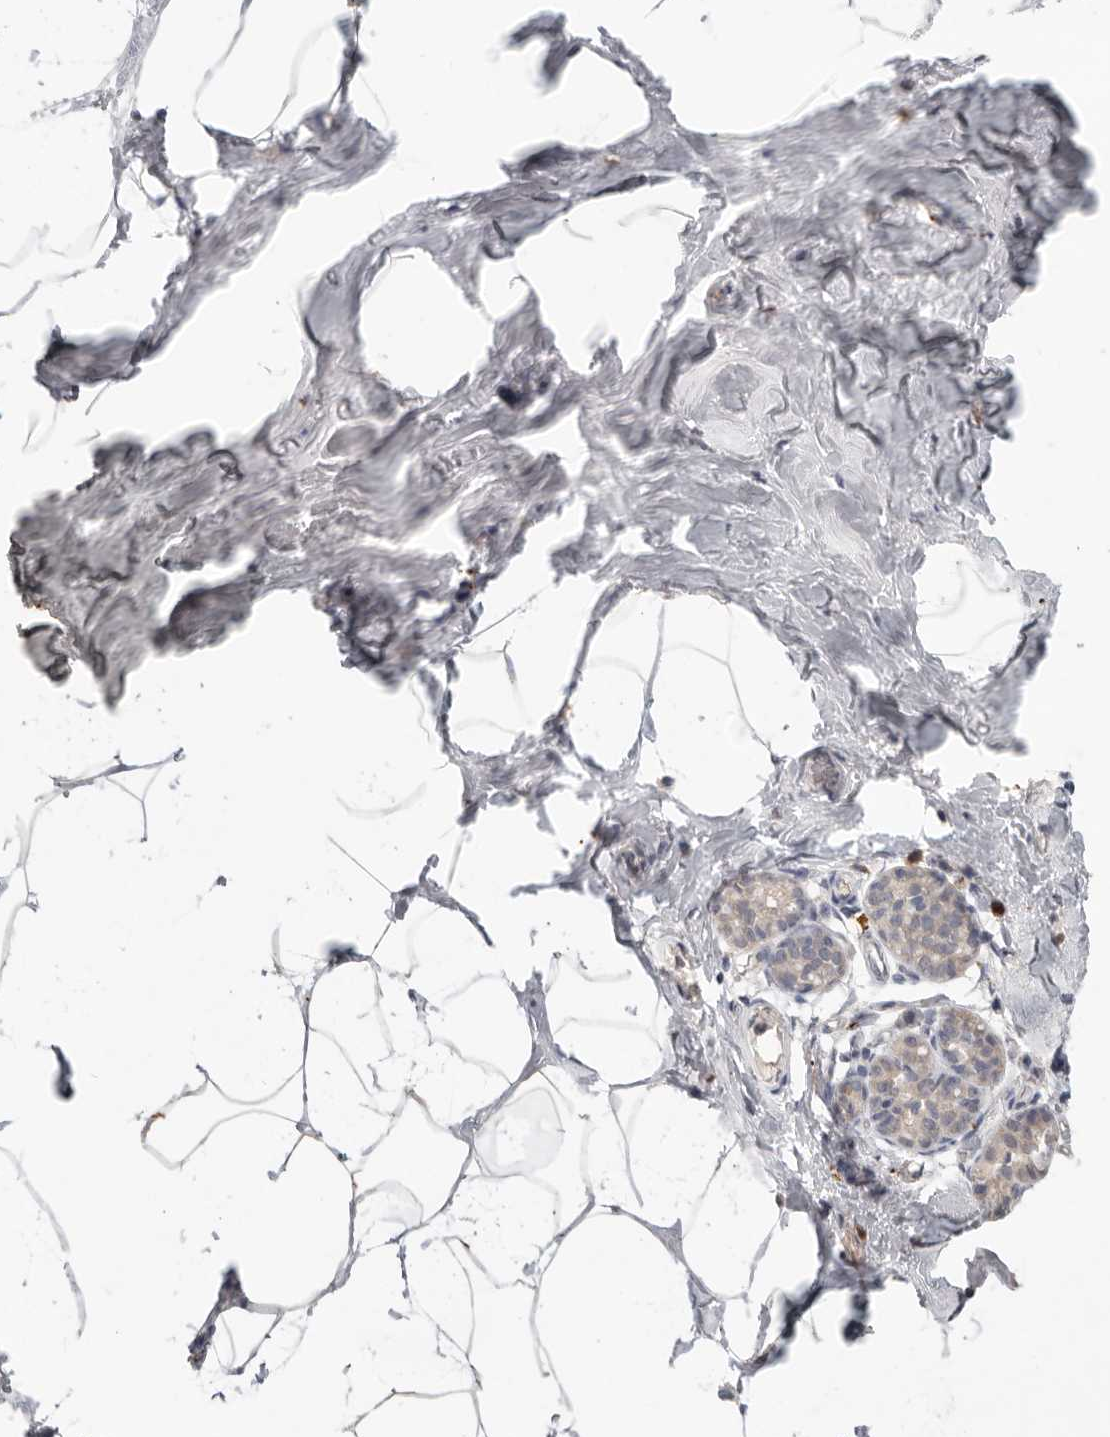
{"staining": {"intensity": "negative", "quantity": "none", "location": "none"}, "tissue": "breast", "cell_type": "Adipocytes", "image_type": "normal", "snomed": [{"axis": "morphology", "description": "Normal tissue, NOS"}, {"axis": "morphology", "description": "Lobular carcinoma"}, {"axis": "topography", "description": "Breast"}], "caption": "The micrograph displays no staining of adipocytes in benign breast.", "gene": "WDR77", "patient": {"sex": "female", "age": 62}}